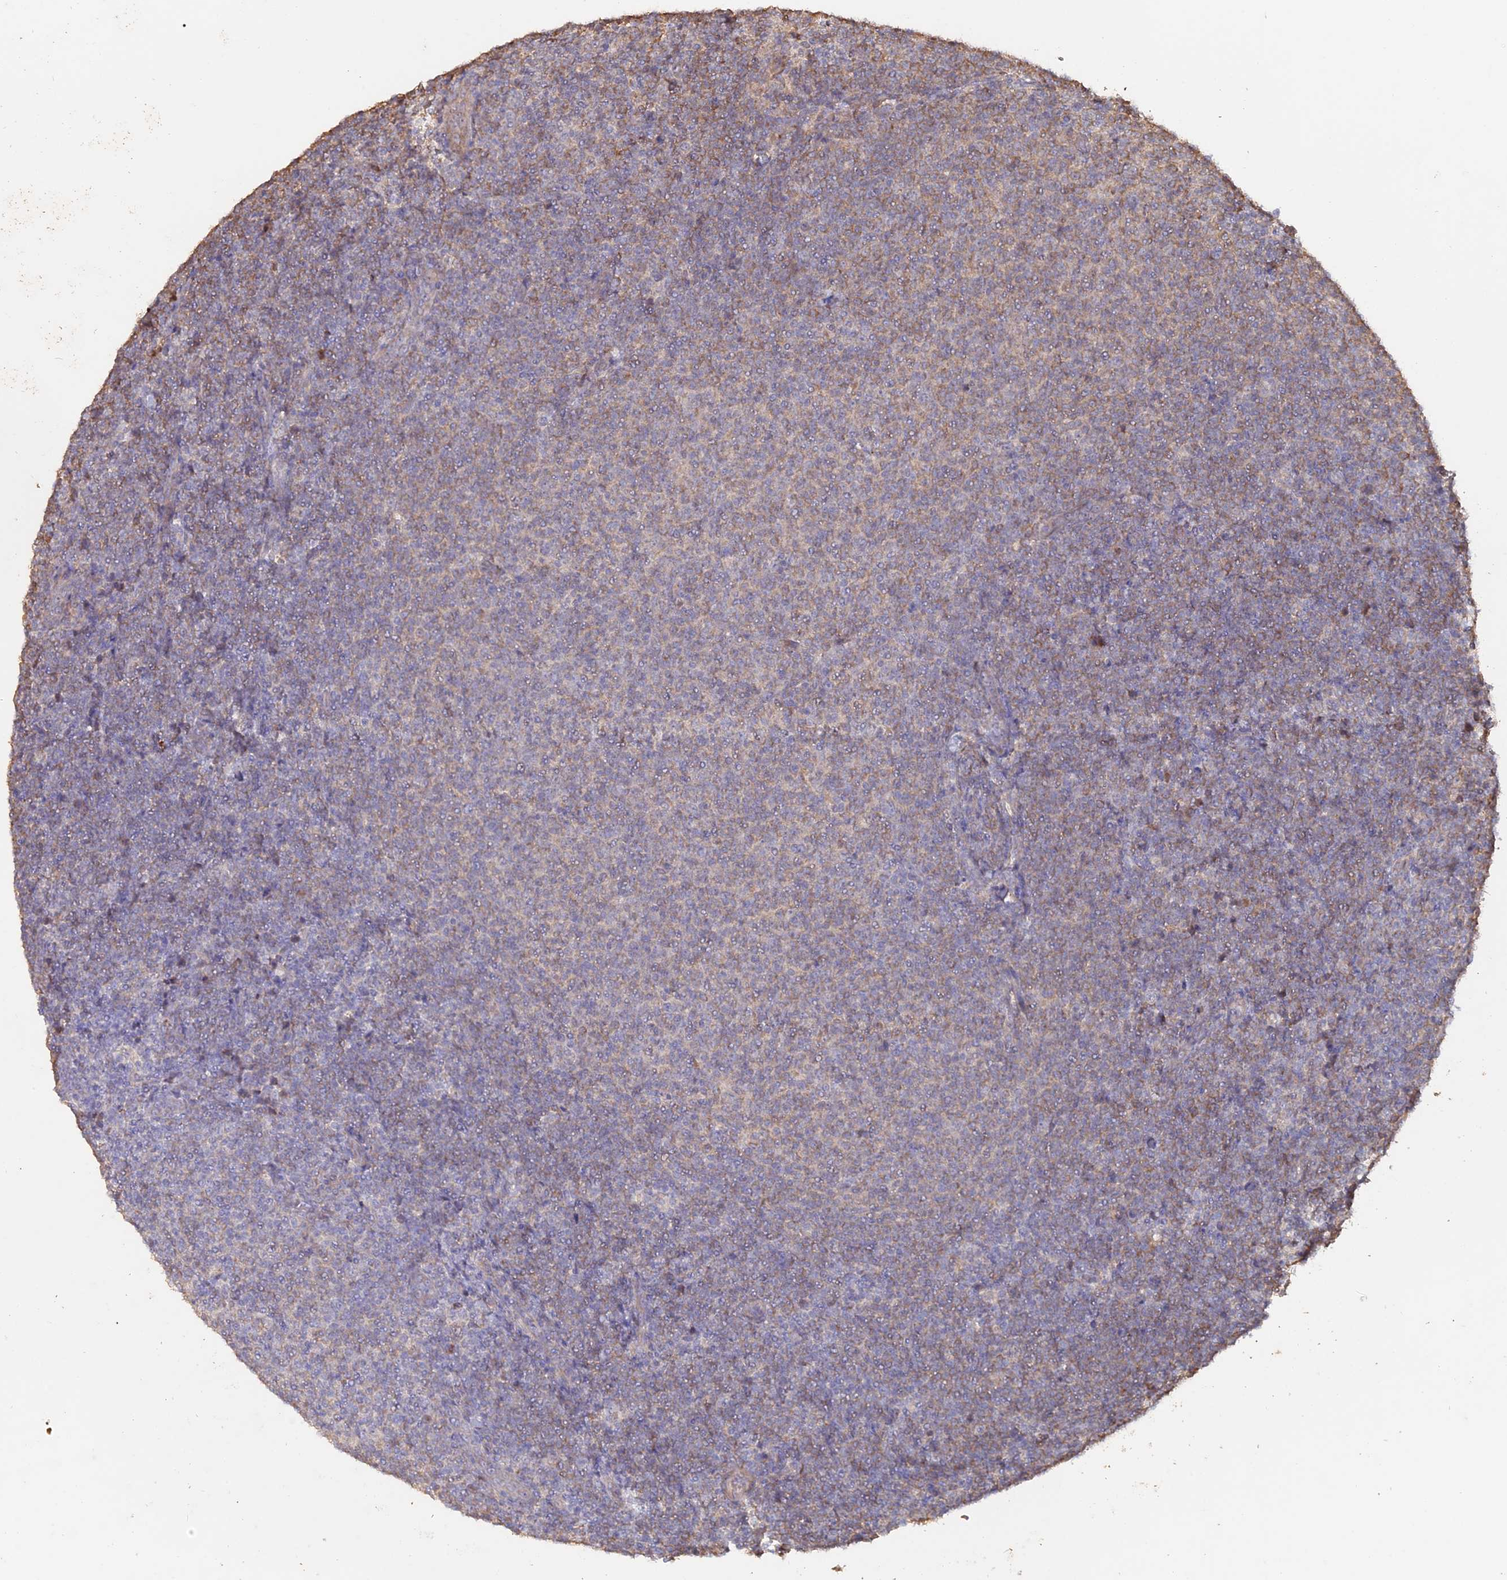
{"staining": {"intensity": "weak", "quantity": "<25%", "location": "cytoplasmic/membranous"}, "tissue": "lymphoma", "cell_type": "Tumor cells", "image_type": "cancer", "snomed": [{"axis": "morphology", "description": "Malignant lymphoma, non-Hodgkin's type, Low grade"}, {"axis": "topography", "description": "Lymph node"}], "caption": "Photomicrograph shows no significant protein positivity in tumor cells of low-grade malignant lymphoma, non-Hodgkin's type. Nuclei are stained in blue.", "gene": "LAYN", "patient": {"sex": "male", "age": 66}}